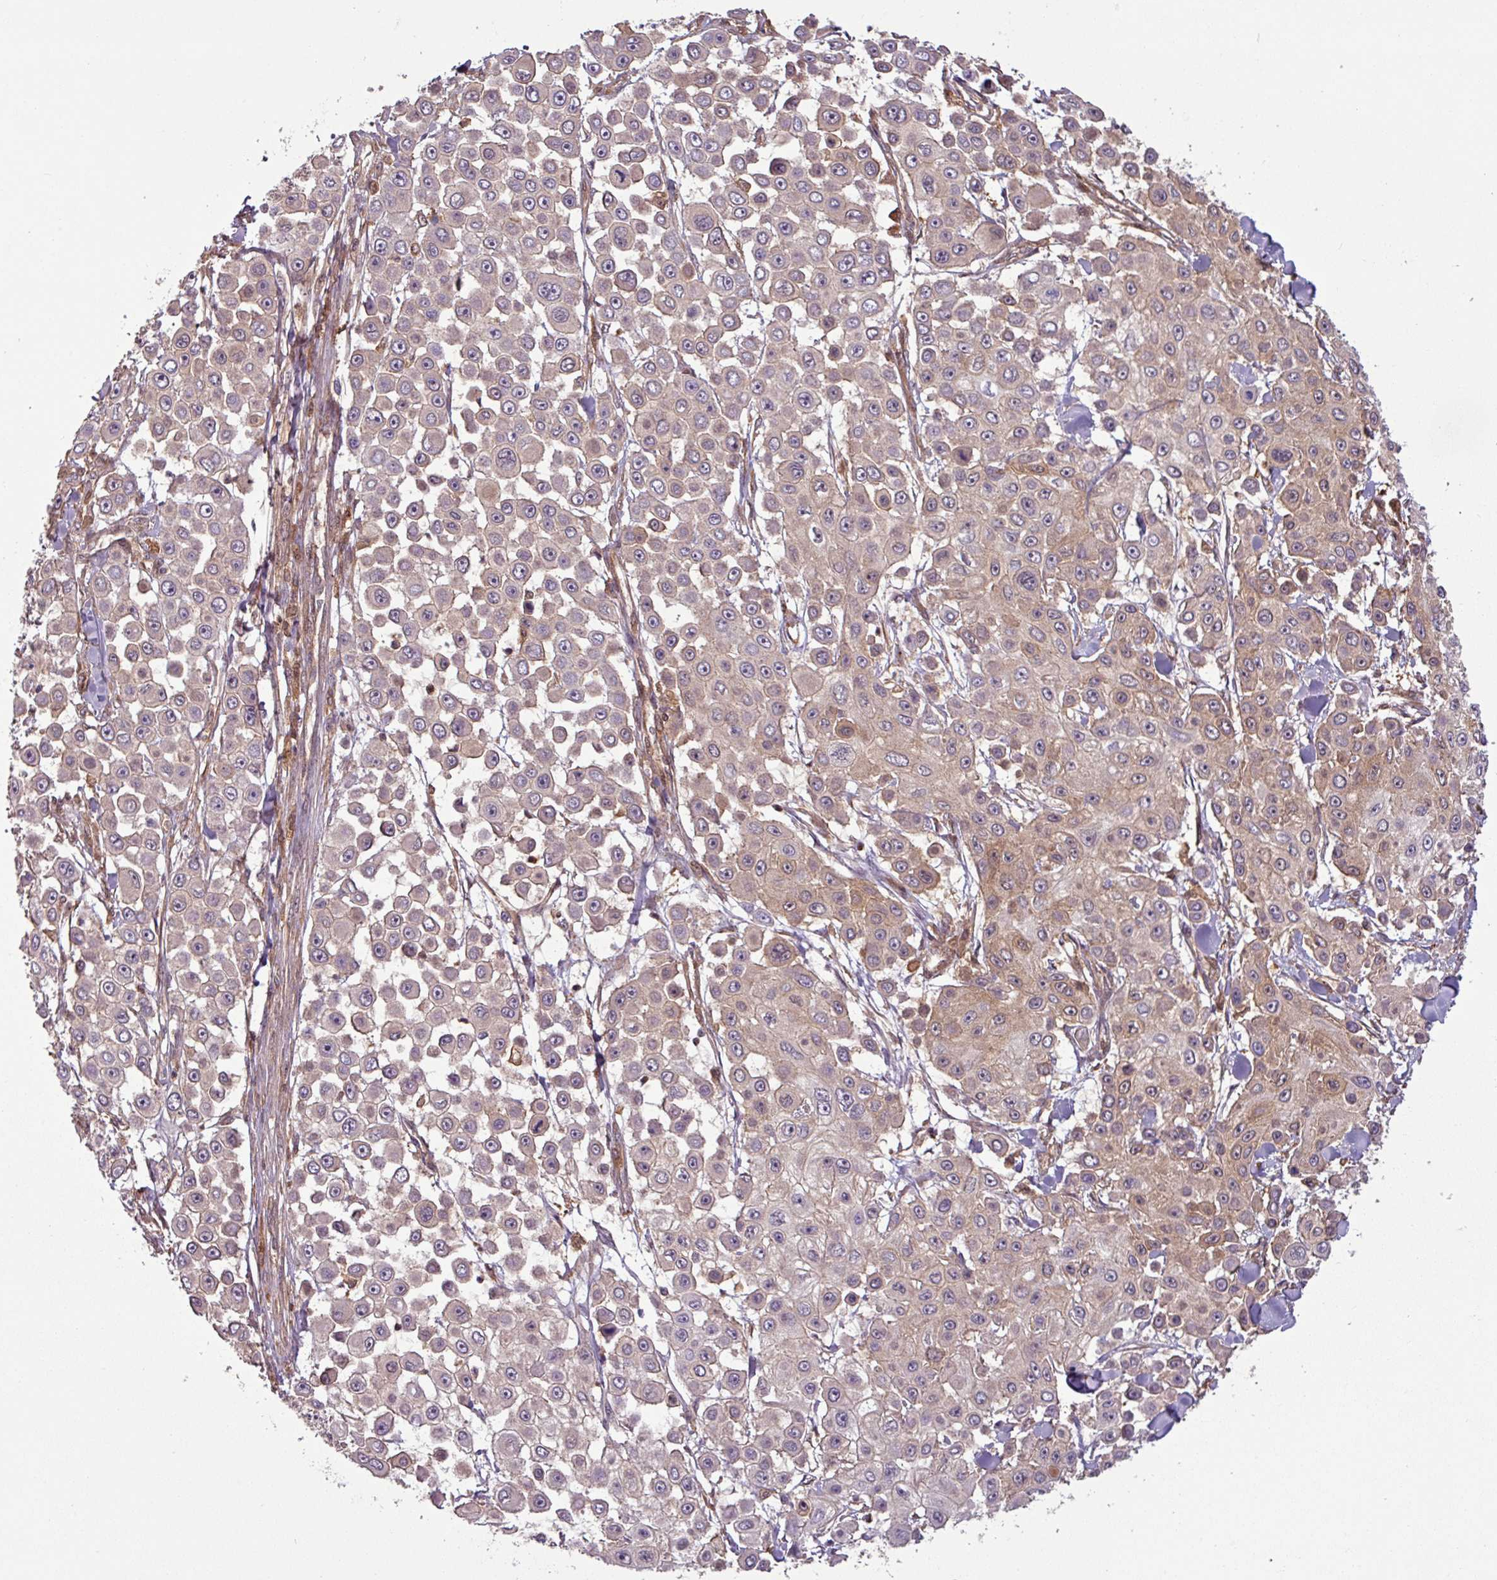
{"staining": {"intensity": "weak", "quantity": "<25%", "location": "cytoplasmic/membranous"}, "tissue": "skin cancer", "cell_type": "Tumor cells", "image_type": "cancer", "snomed": [{"axis": "morphology", "description": "Squamous cell carcinoma, NOS"}, {"axis": "topography", "description": "Skin"}], "caption": "Tumor cells are negative for brown protein staining in skin cancer.", "gene": "SH3BGRL", "patient": {"sex": "male", "age": 67}}